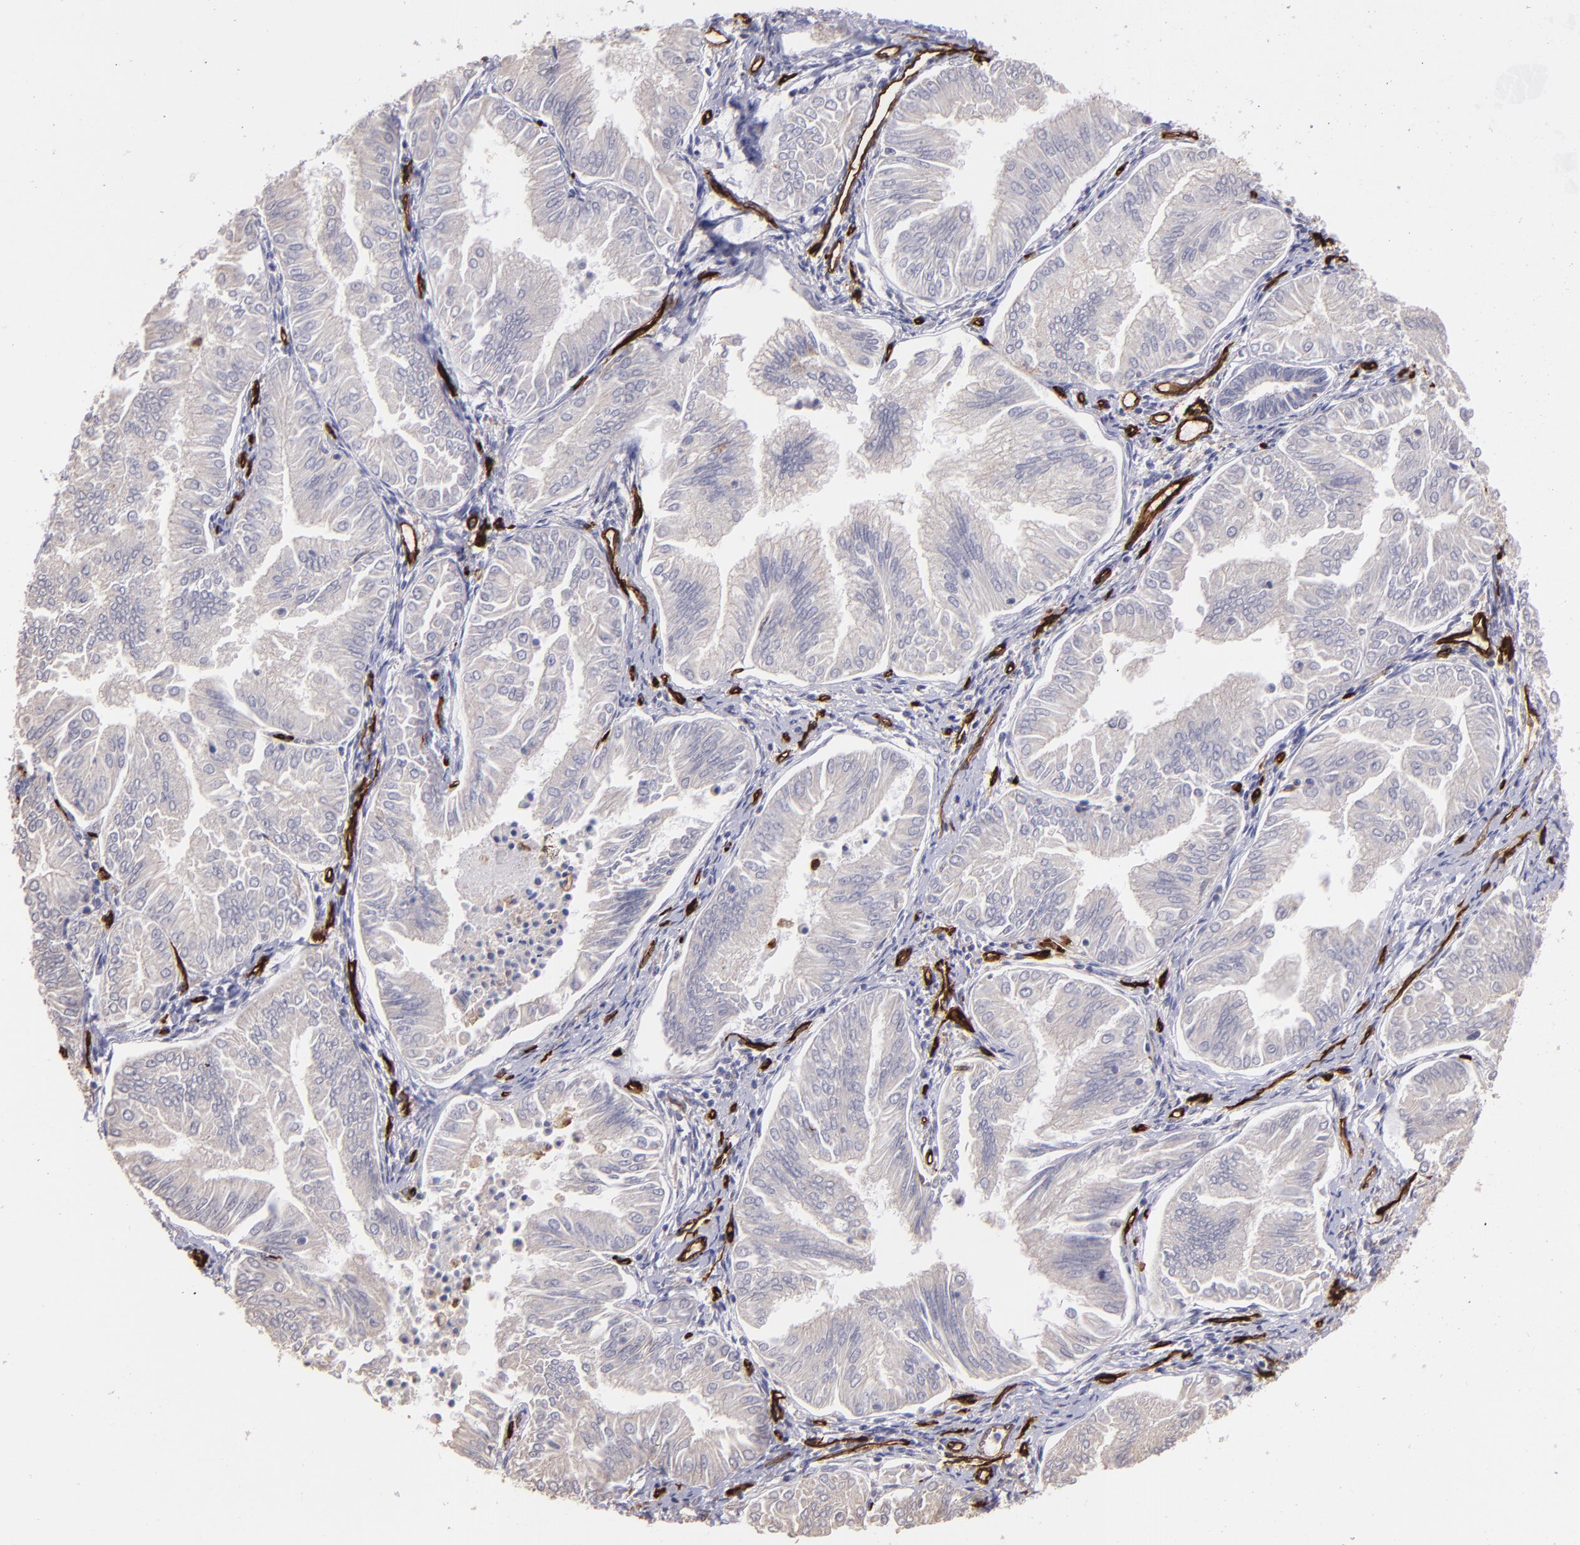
{"staining": {"intensity": "negative", "quantity": "none", "location": "none"}, "tissue": "endometrial cancer", "cell_type": "Tumor cells", "image_type": "cancer", "snomed": [{"axis": "morphology", "description": "Adenocarcinoma, NOS"}, {"axis": "topography", "description": "Endometrium"}], "caption": "There is no significant staining in tumor cells of adenocarcinoma (endometrial). The staining is performed using DAB brown chromogen with nuclei counter-stained in using hematoxylin.", "gene": "DYSF", "patient": {"sex": "female", "age": 53}}